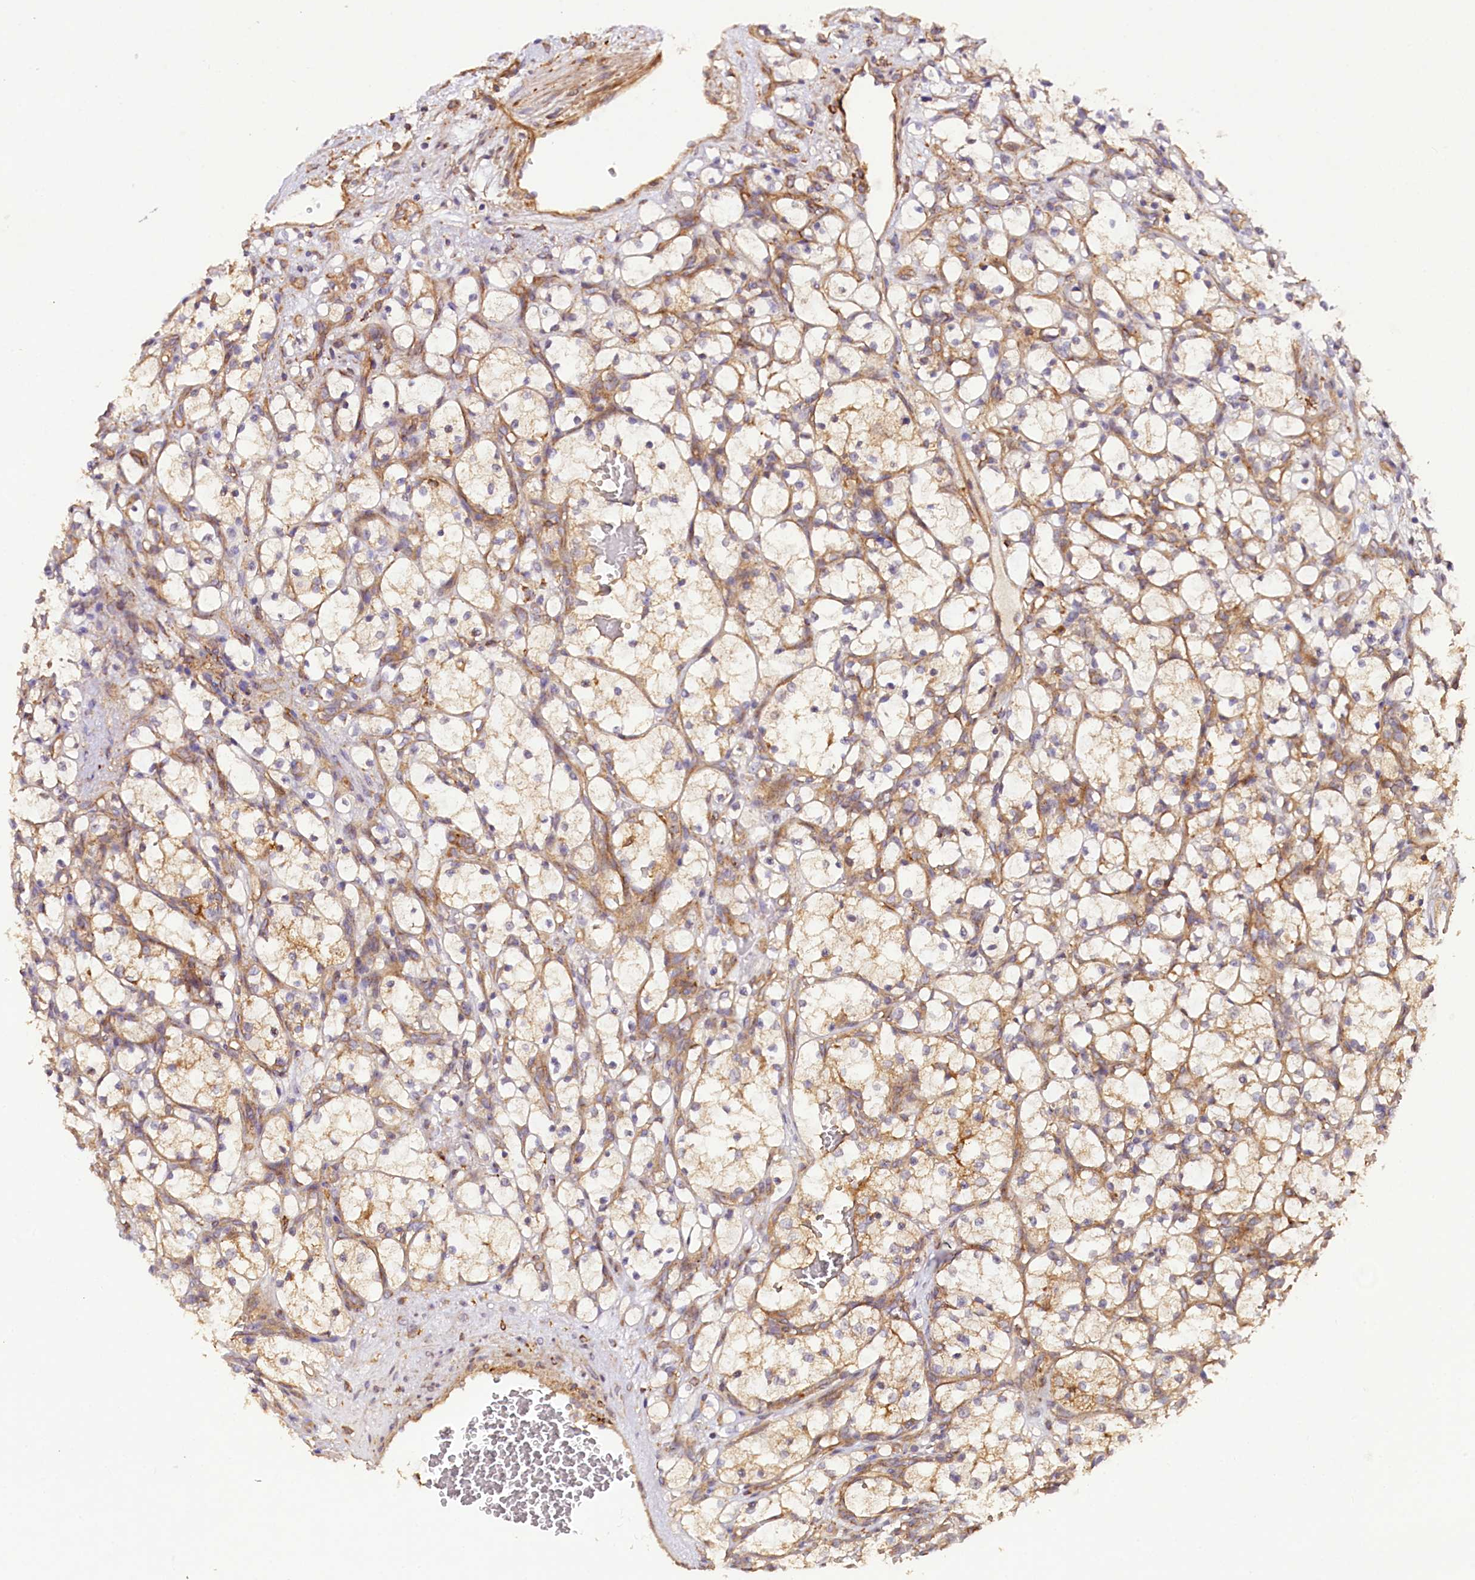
{"staining": {"intensity": "weak", "quantity": "25%-75%", "location": "cytoplasmic/membranous"}, "tissue": "renal cancer", "cell_type": "Tumor cells", "image_type": "cancer", "snomed": [{"axis": "morphology", "description": "Adenocarcinoma, NOS"}, {"axis": "topography", "description": "Kidney"}], "caption": "This is a histology image of immunohistochemistry staining of renal cancer, which shows weak staining in the cytoplasmic/membranous of tumor cells.", "gene": "CSAD", "patient": {"sex": "female", "age": 69}}